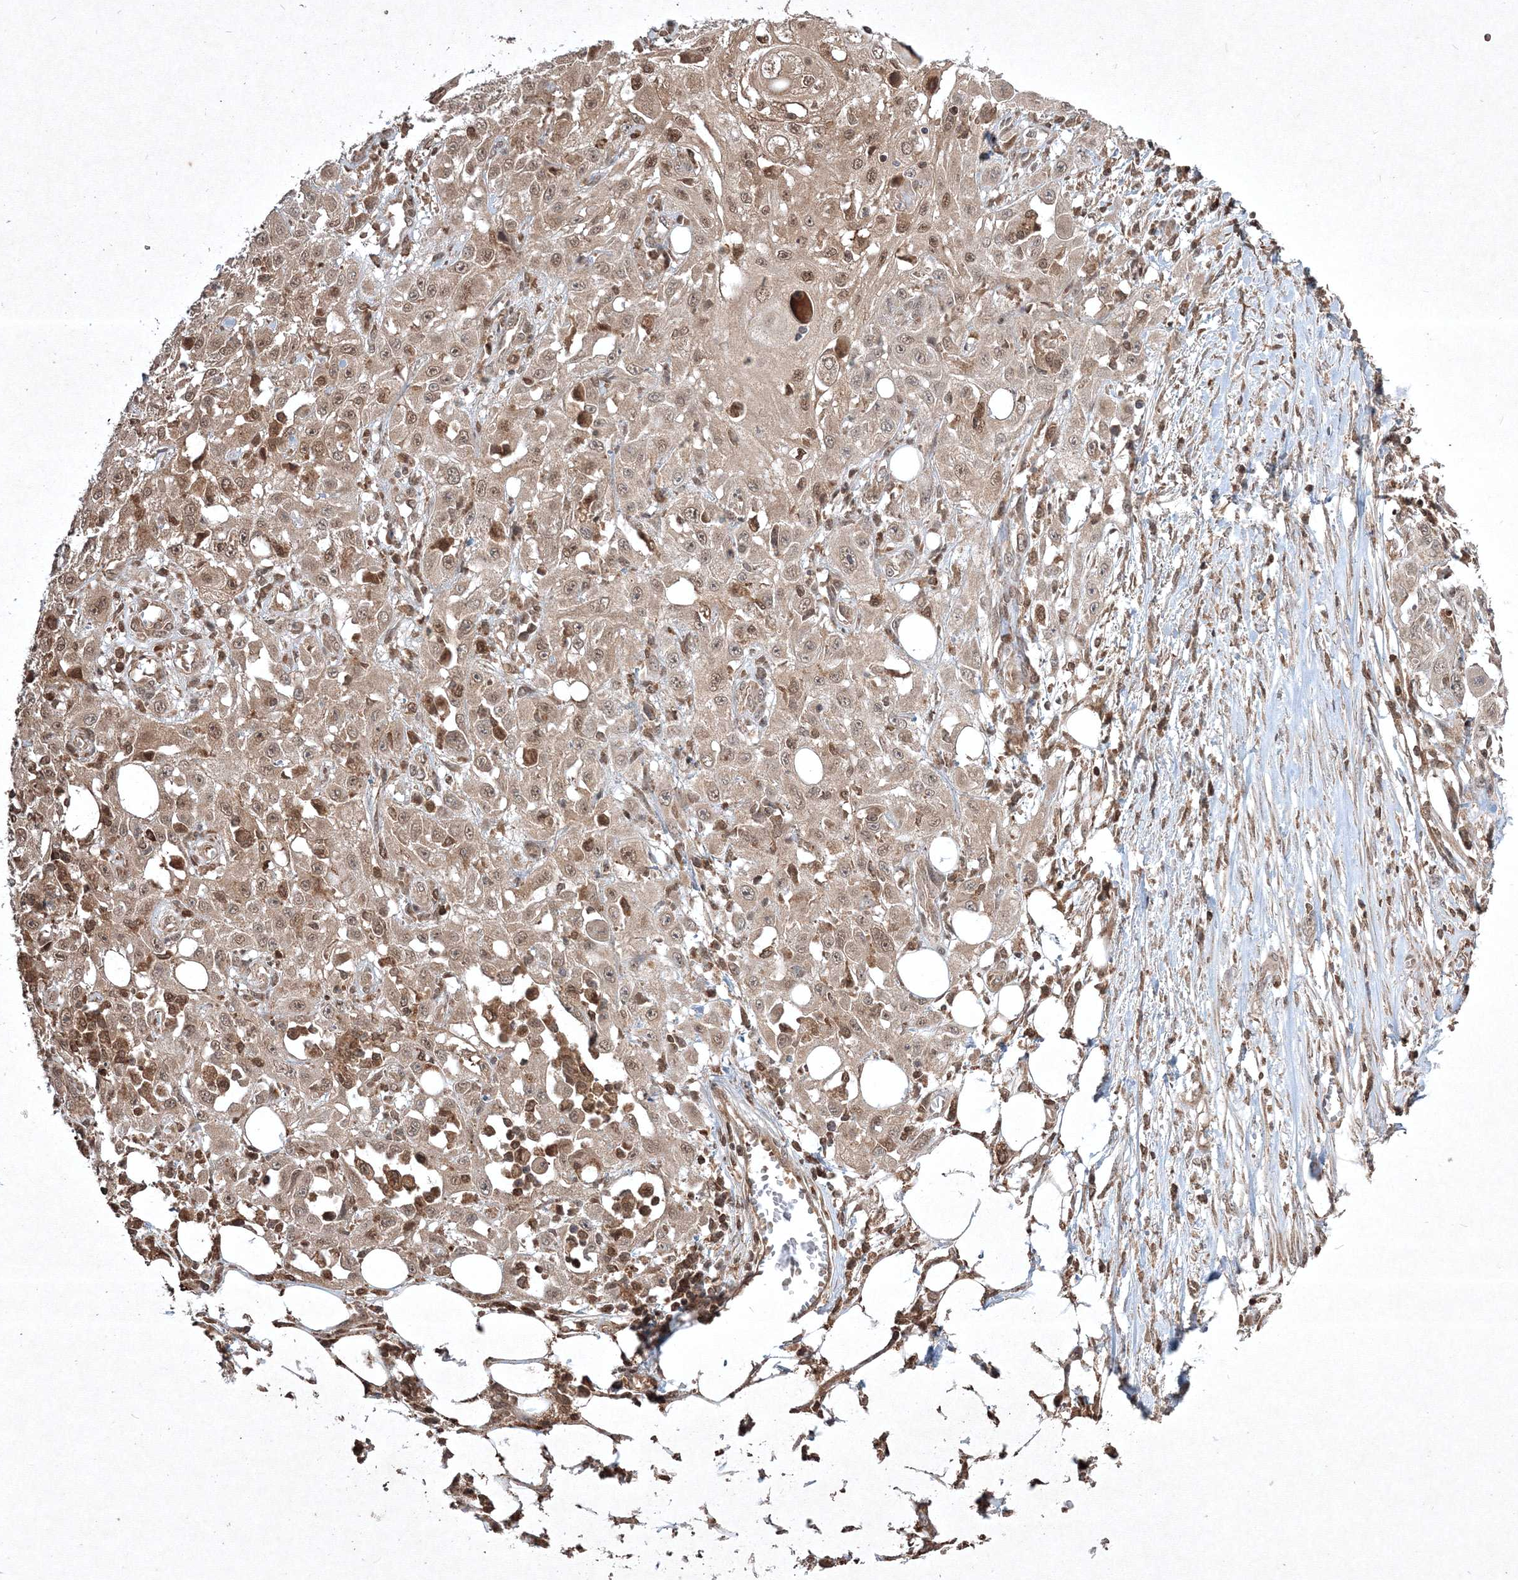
{"staining": {"intensity": "weak", "quantity": "25%-75%", "location": "cytoplasmic/membranous,nuclear"}, "tissue": "skin cancer", "cell_type": "Tumor cells", "image_type": "cancer", "snomed": [{"axis": "morphology", "description": "Squamous cell carcinoma, NOS"}, {"axis": "morphology", "description": "Squamous cell carcinoma, metastatic, NOS"}, {"axis": "topography", "description": "Skin"}, {"axis": "topography", "description": "Lymph node"}], "caption": "Immunohistochemistry image of skin cancer stained for a protein (brown), which demonstrates low levels of weak cytoplasmic/membranous and nuclear positivity in about 25%-75% of tumor cells.", "gene": "PLTP", "patient": {"sex": "male", "age": 75}}